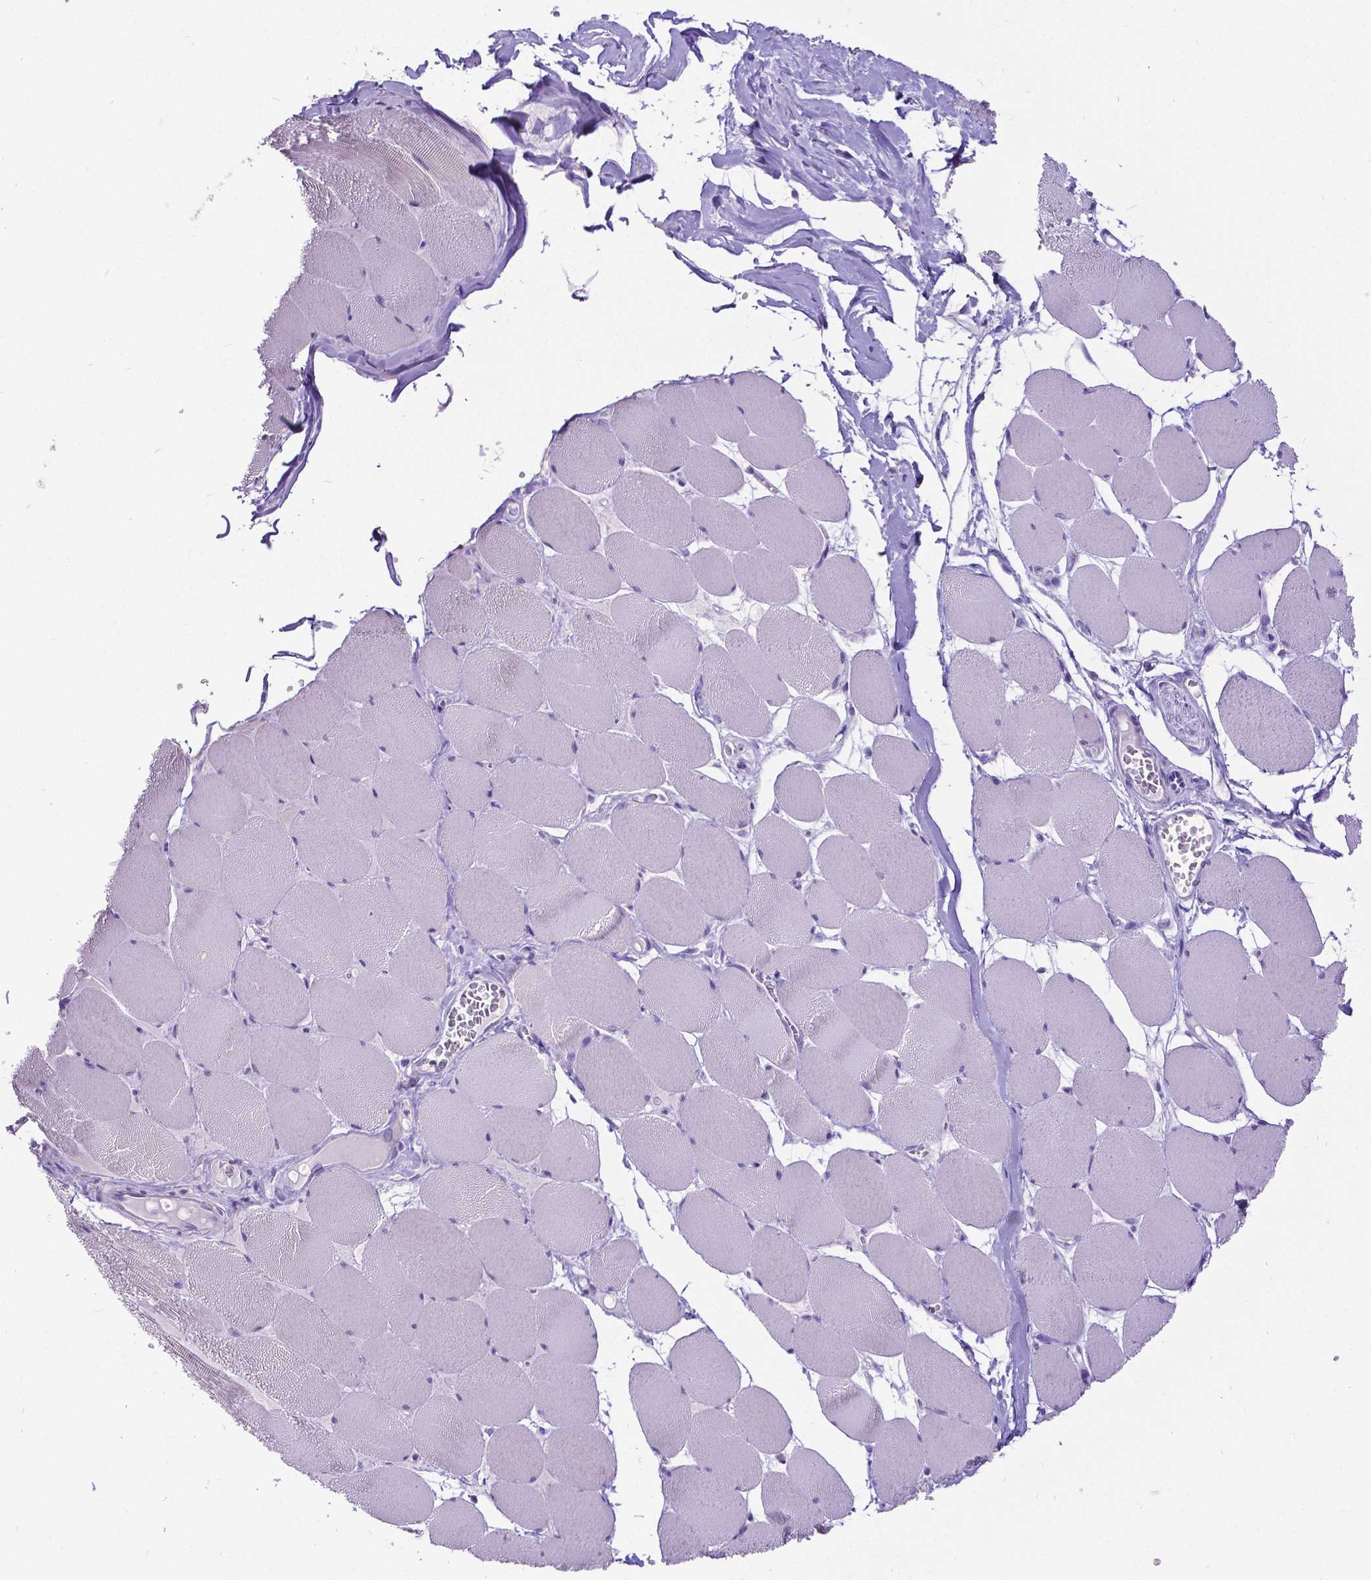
{"staining": {"intensity": "negative", "quantity": "none", "location": "none"}, "tissue": "skeletal muscle", "cell_type": "Myocytes", "image_type": "normal", "snomed": [{"axis": "morphology", "description": "Normal tissue, NOS"}, {"axis": "topography", "description": "Skeletal muscle"}], "caption": "IHC of normal human skeletal muscle exhibits no staining in myocytes.", "gene": "SATB2", "patient": {"sex": "female", "age": 75}}